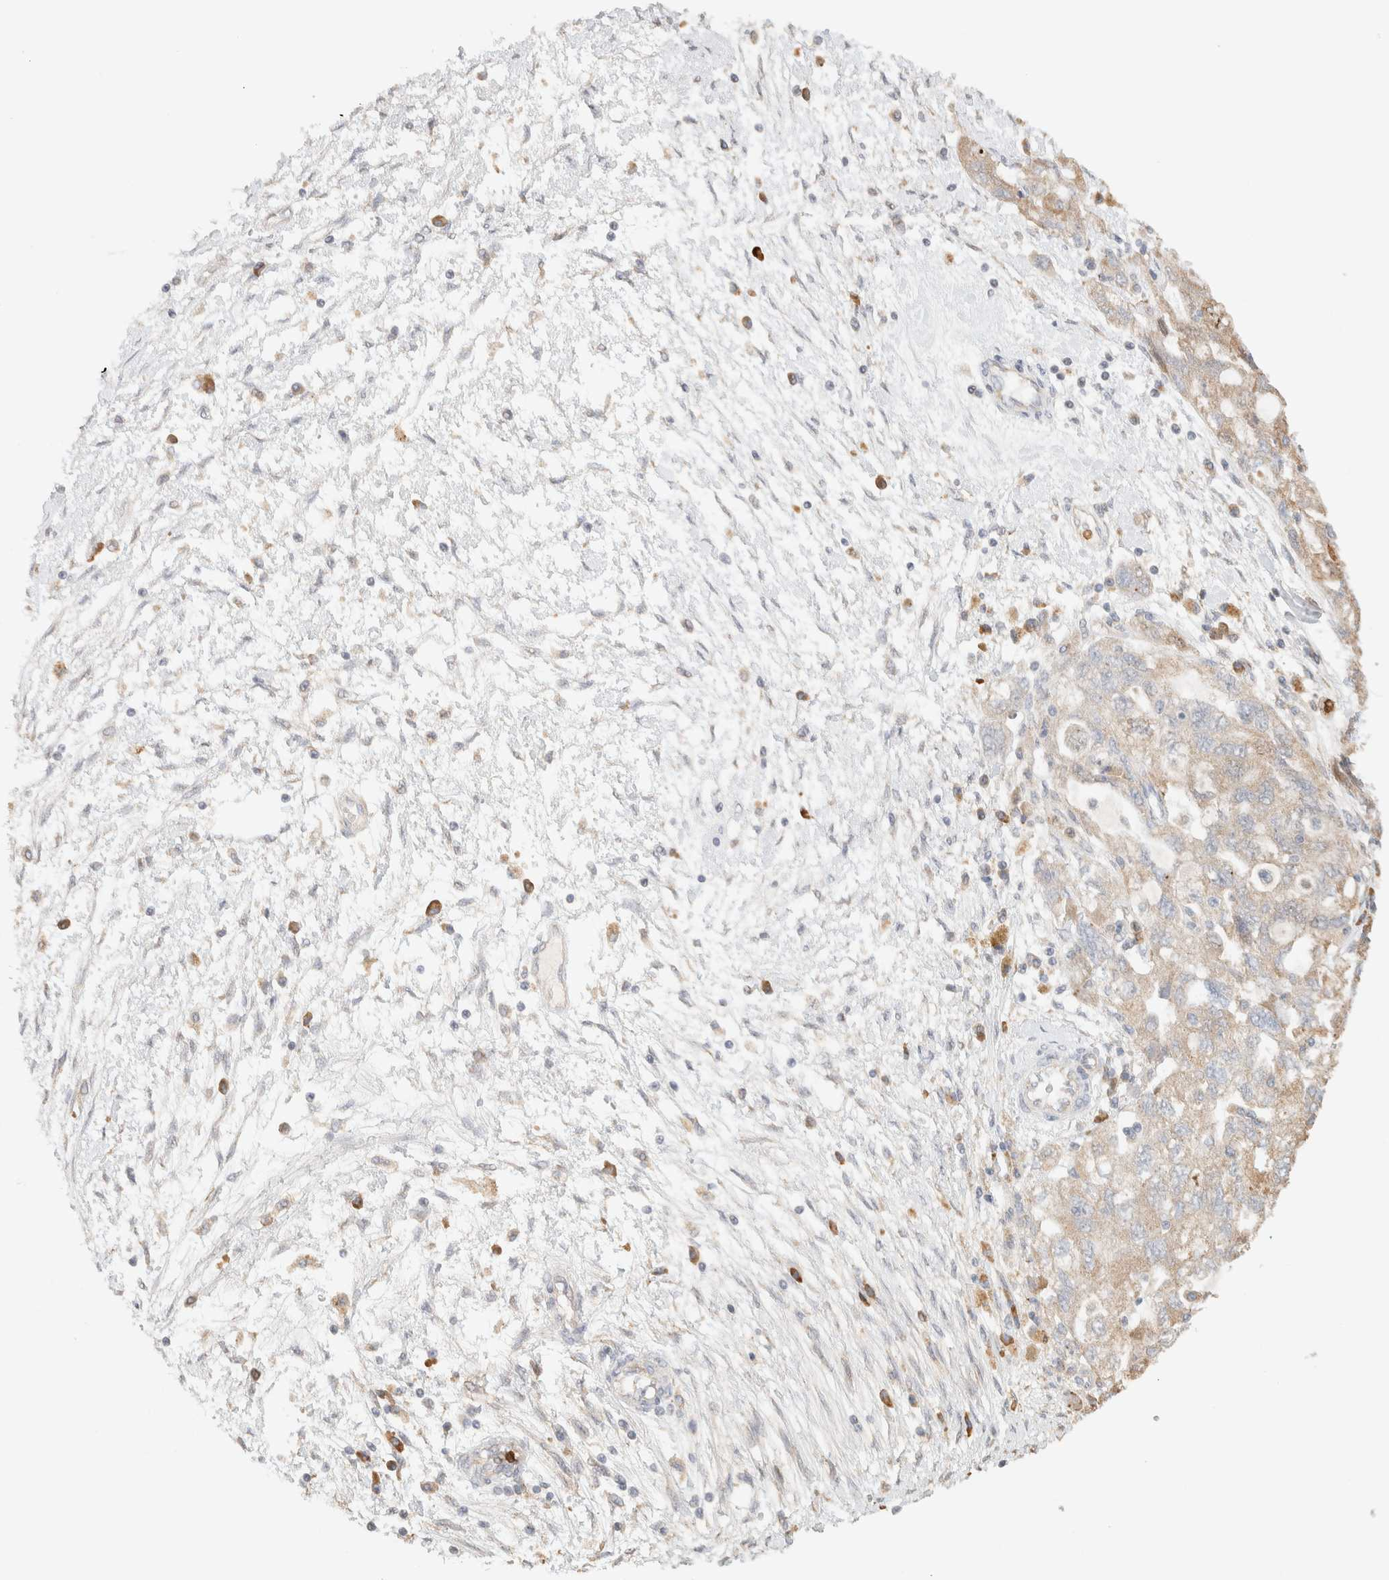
{"staining": {"intensity": "weak", "quantity": "25%-75%", "location": "cytoplasmic/membranous"}, "tissue": "ovarian cancer", "cell_type": "Tumor cells", "image_type": "cancer", "snomed": [{"axis": "morphology", "description": "Carcinoma, NOS"}, {"axis": "morphology", "description": "Cystadenocarcinoma, serous, NOS"}, {"axis": "topography", "description": "Ovary"}], "caption": "Protein staining exhibits weak cytoplasmic/membranous positivity in approximately 25%-75% of tumor cells in ovarian cancer (carcinoma). The staining is performed using DAB brown chromogen to label protein expression. The nuclei are counter-stained blue using hematoxylin.", "gene": "TTC3", "patient": {"sex": "female", "age": 69}}